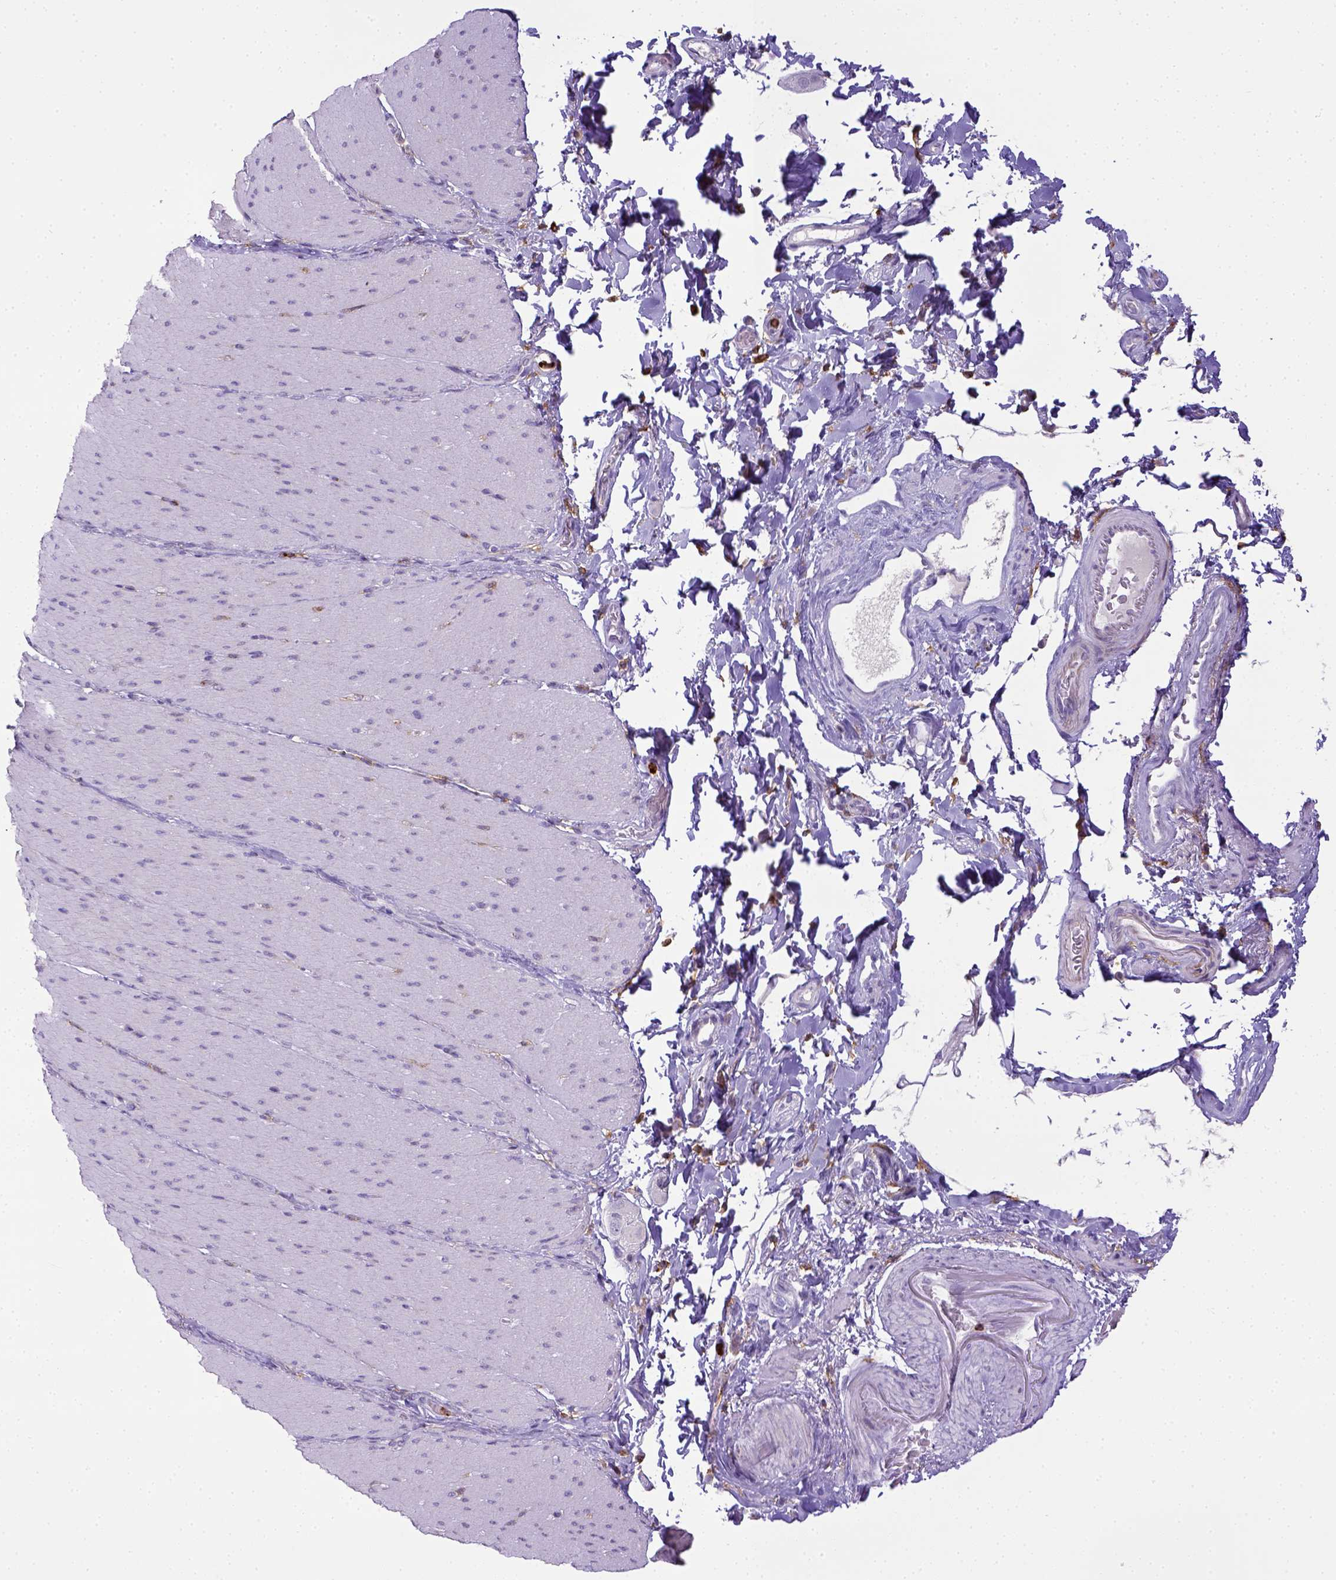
{"staining": {"intensity": "negative", "quantity": "none", "location": "none"}, "tissue": "smooth muscle", "cell_type": "Smooth muscle cells", "image_type": "normal", "snomed": [{"axis": "morphology", "description": "Normal tissue, NOS"}, {"axis": "topography", "description": "Smooth muscle"}, {"axis": "topography", "description": "Colon"}], "caption": "An immunohistochemistry image of normal smooth muscle is shown. There is no staining in smooth muscle cells of smooth muscle. (DAB (3,3'-diaminobenzidine) IHC with hematoxylin counter stain).", "gene": "ITGAM", "patient": {"sex": "male", "age": 73}}